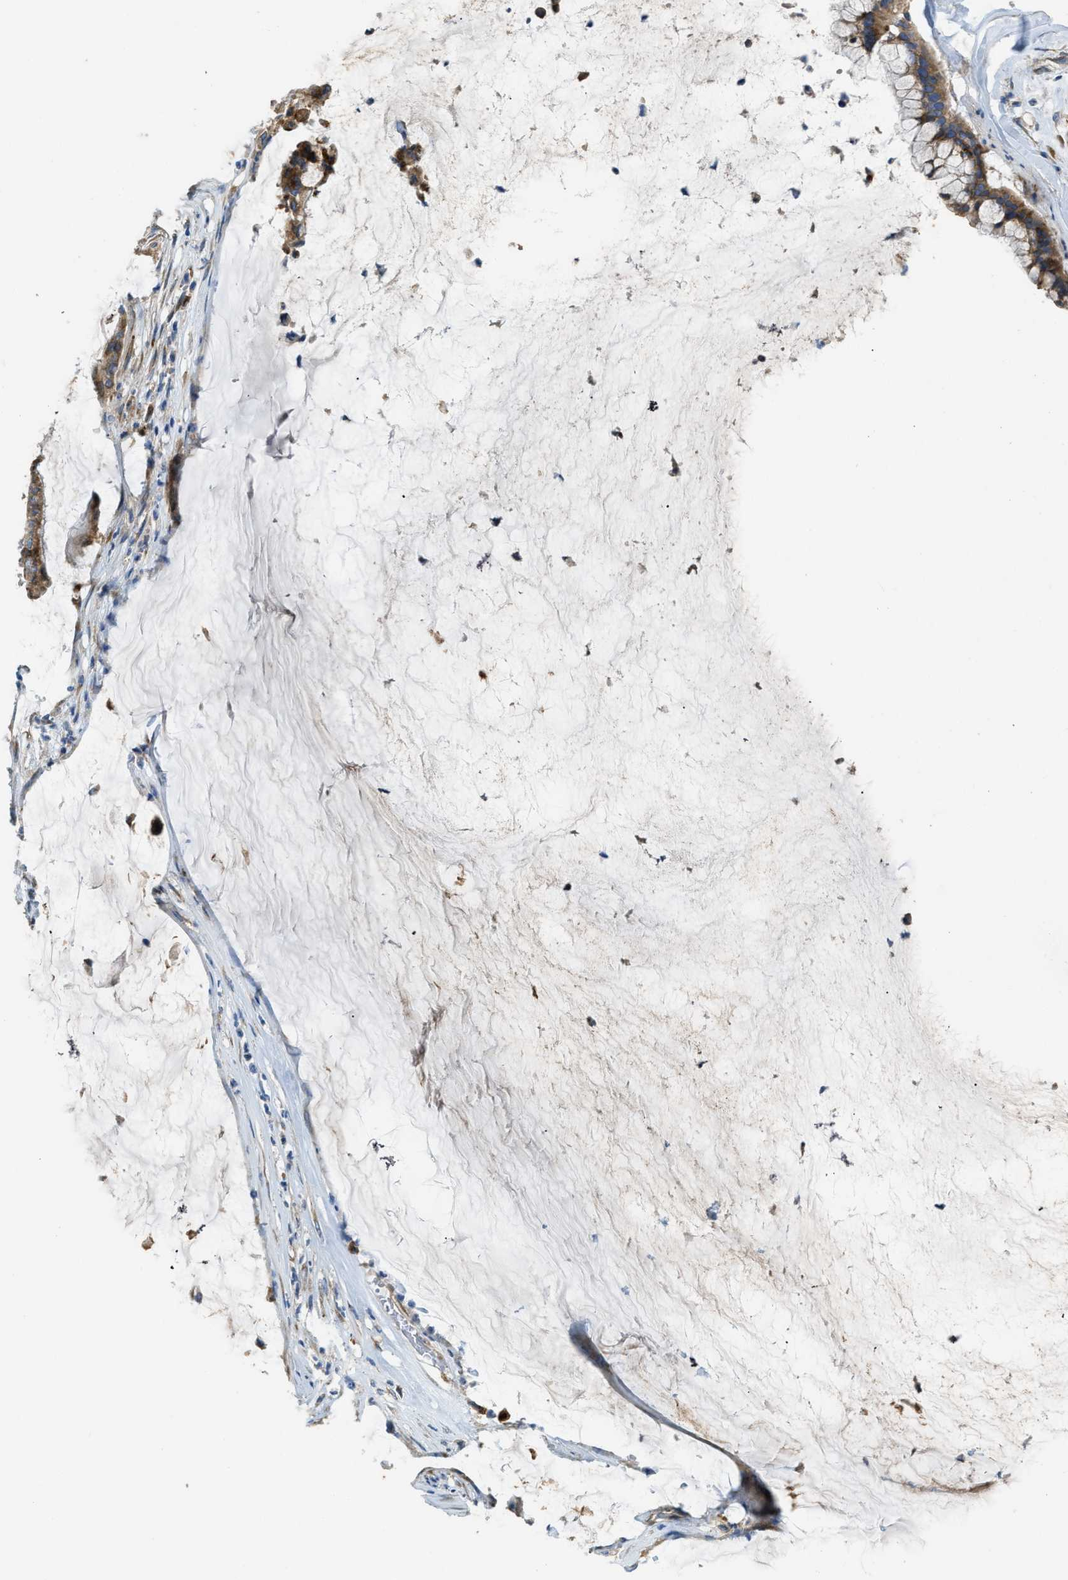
{"staining": {"intensity": "moderate", "quantity": ">75%", "location": "cytoplasmic/membranous"}, "tissue": "pancreatic cancer", "cell_type": "Tumor cells", "image_type": "cancer", "snomed": [{"axis": "morphology", "description": "Adenocarcinoma, NOS"}, {"axis": "topography", "description": "Pancreas"}], "caption": "Immunohistochemical staining of human pancreatic cancer (adenocarcinoma) exhibits medium levels of moderate cytoplasmic/membranous protein positivity in about >75% of tumor cells.", "gene": "TMEM68", "patient": {"sex": "male", "age": 41}}